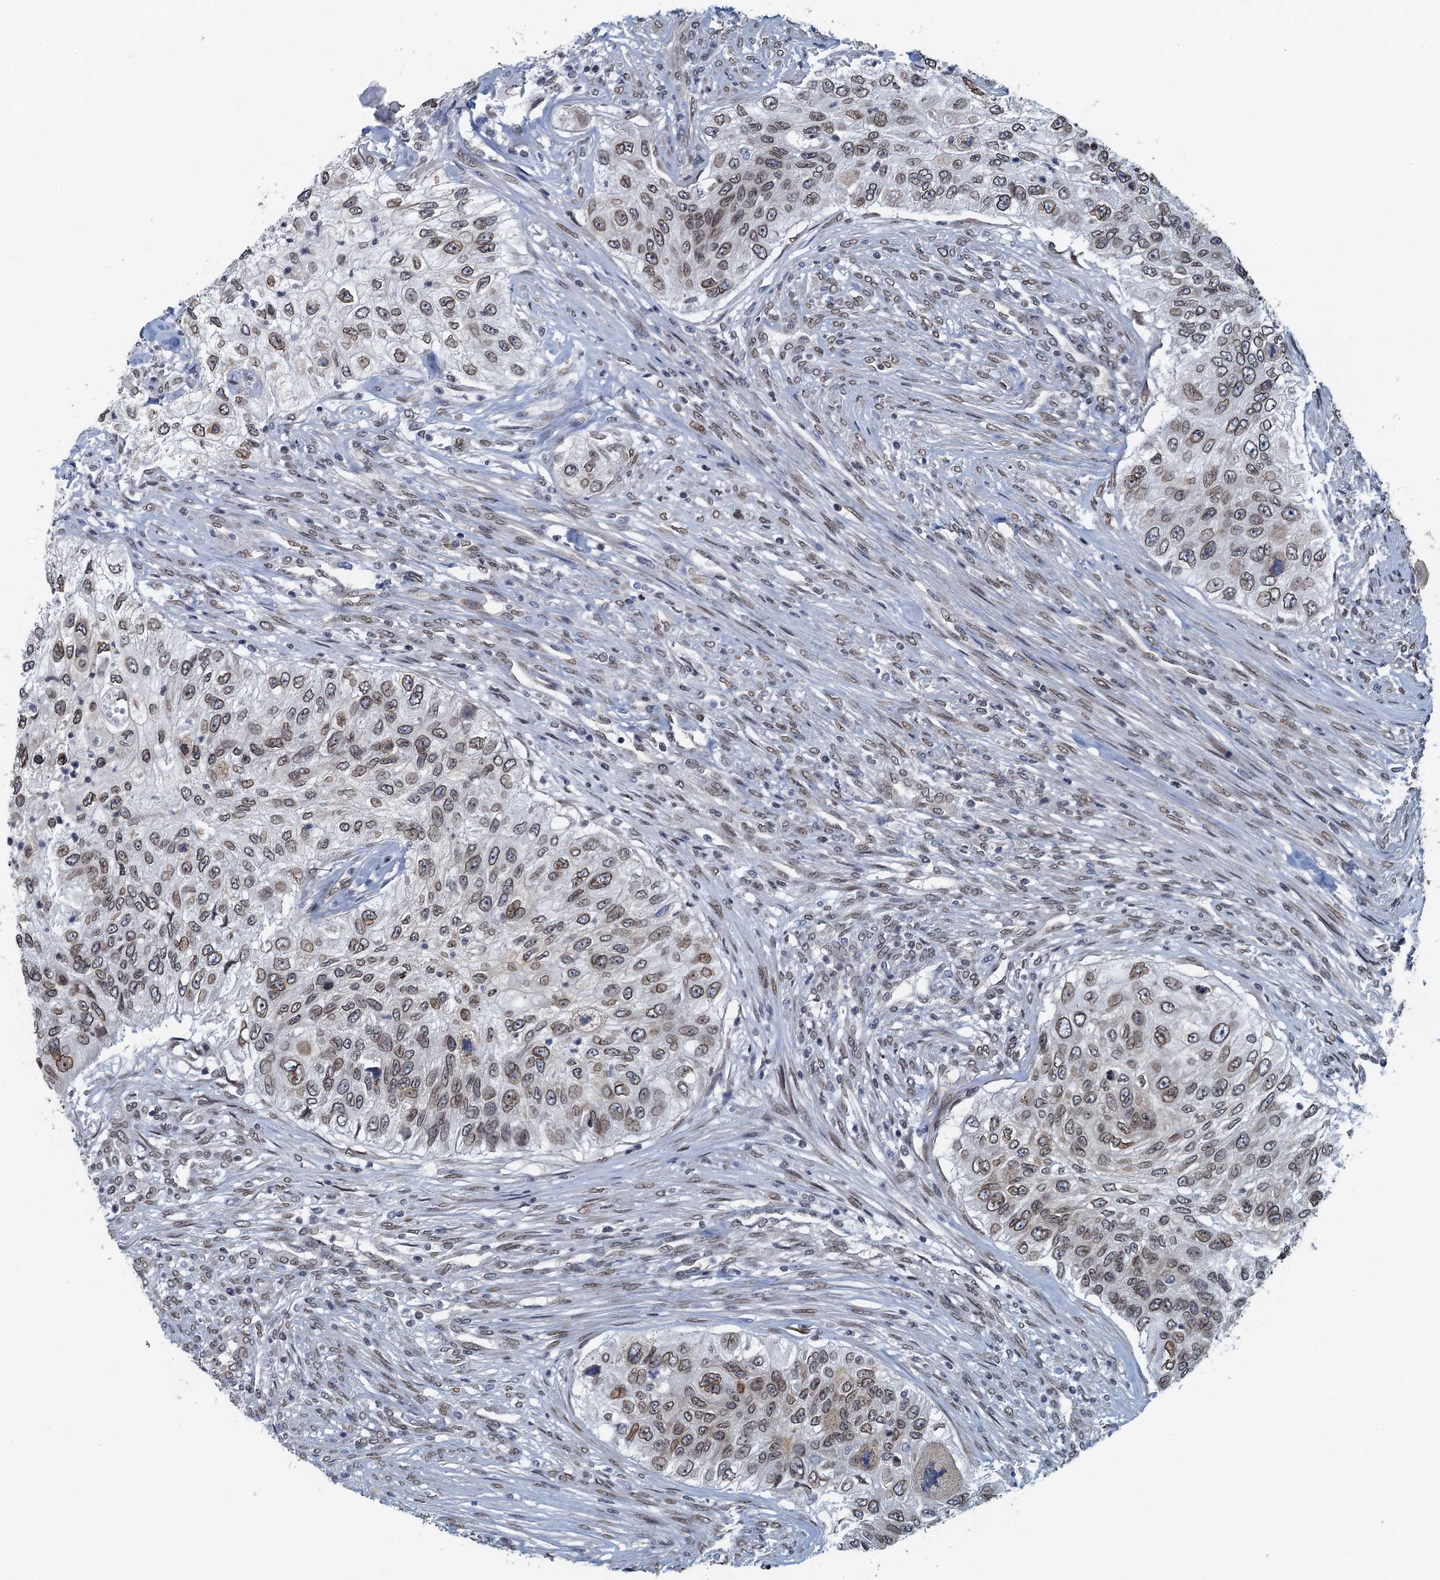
{"staining": {"intensity": "moderate", "quantity": ">75%", "location": "cytoplasmic/membranous,nuclear"}, "tissue": "urothelial cancer", "cell_type": "Tumor cells", "image_type": "cancer", "snomed": [{"axis": "morphology", "description": "Urothelial carcinoma, High grade"}, {"axis": "topography", "description": "Urinary bladder"}], "caption": "Urothelial carcinoma (high-grade) stained with a protein marker exhibits moderate staining in tumor cells.", "gene": "CCDC34", "patient": {"sex": "female", "age": 60}}